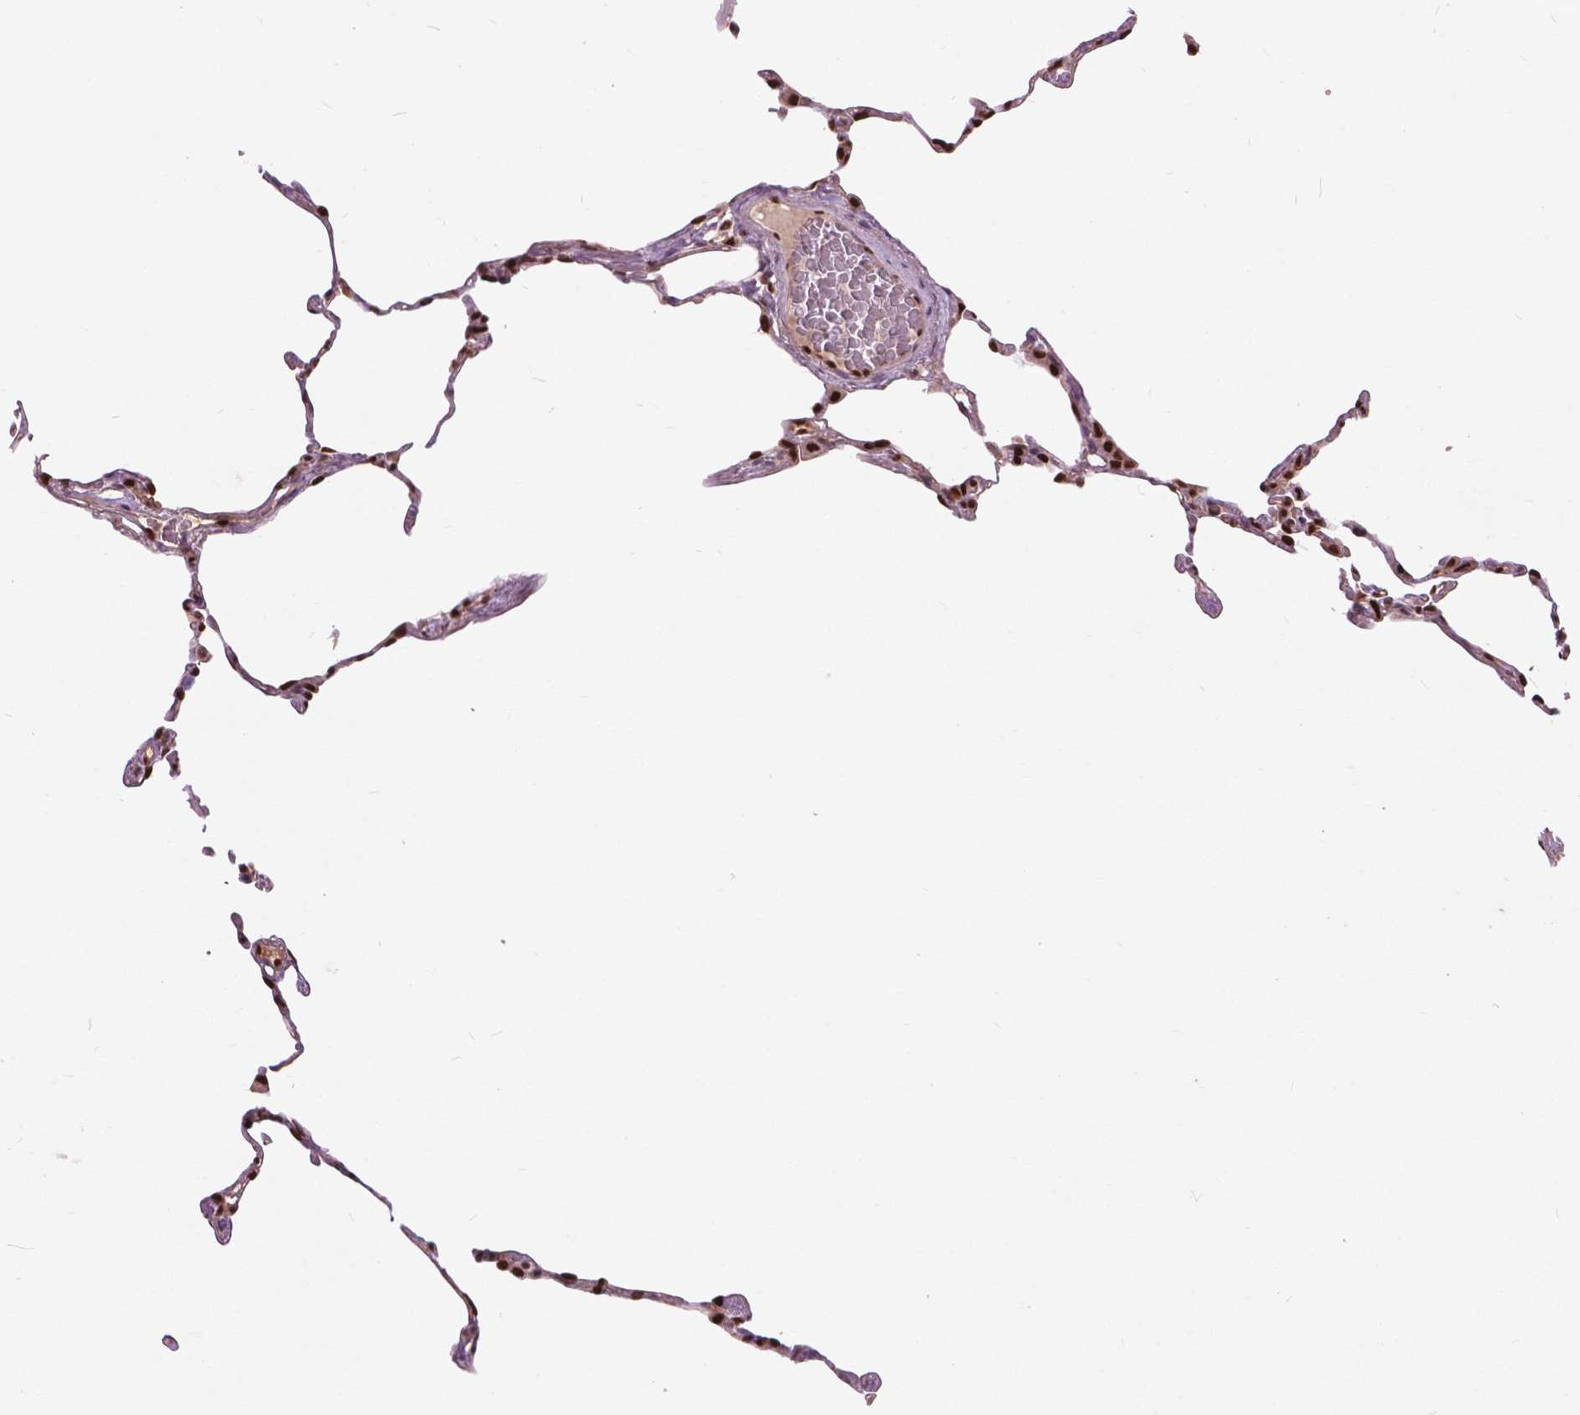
{"staining": {"intensity": "strong", "quantity": "25%-75%", "location": "nuclear"}, "tissue": "lung", "cell_type": "Alveolar cells", "image_type": "normal", "snomed": [{"axis": "morphology", "description": "Normal tissue, NOS"}, {"axis": "topography", "description": "Lung"}], "caption": "Protein expression analysis of benign lung exhibits strong nuclear staining in about 25%-75% of alveolar cells. Ihc stains the protein in brown and the nuclei are stained blue.", "gene": "ANP32A", "patient": {"sex": "female", "age": 57}}